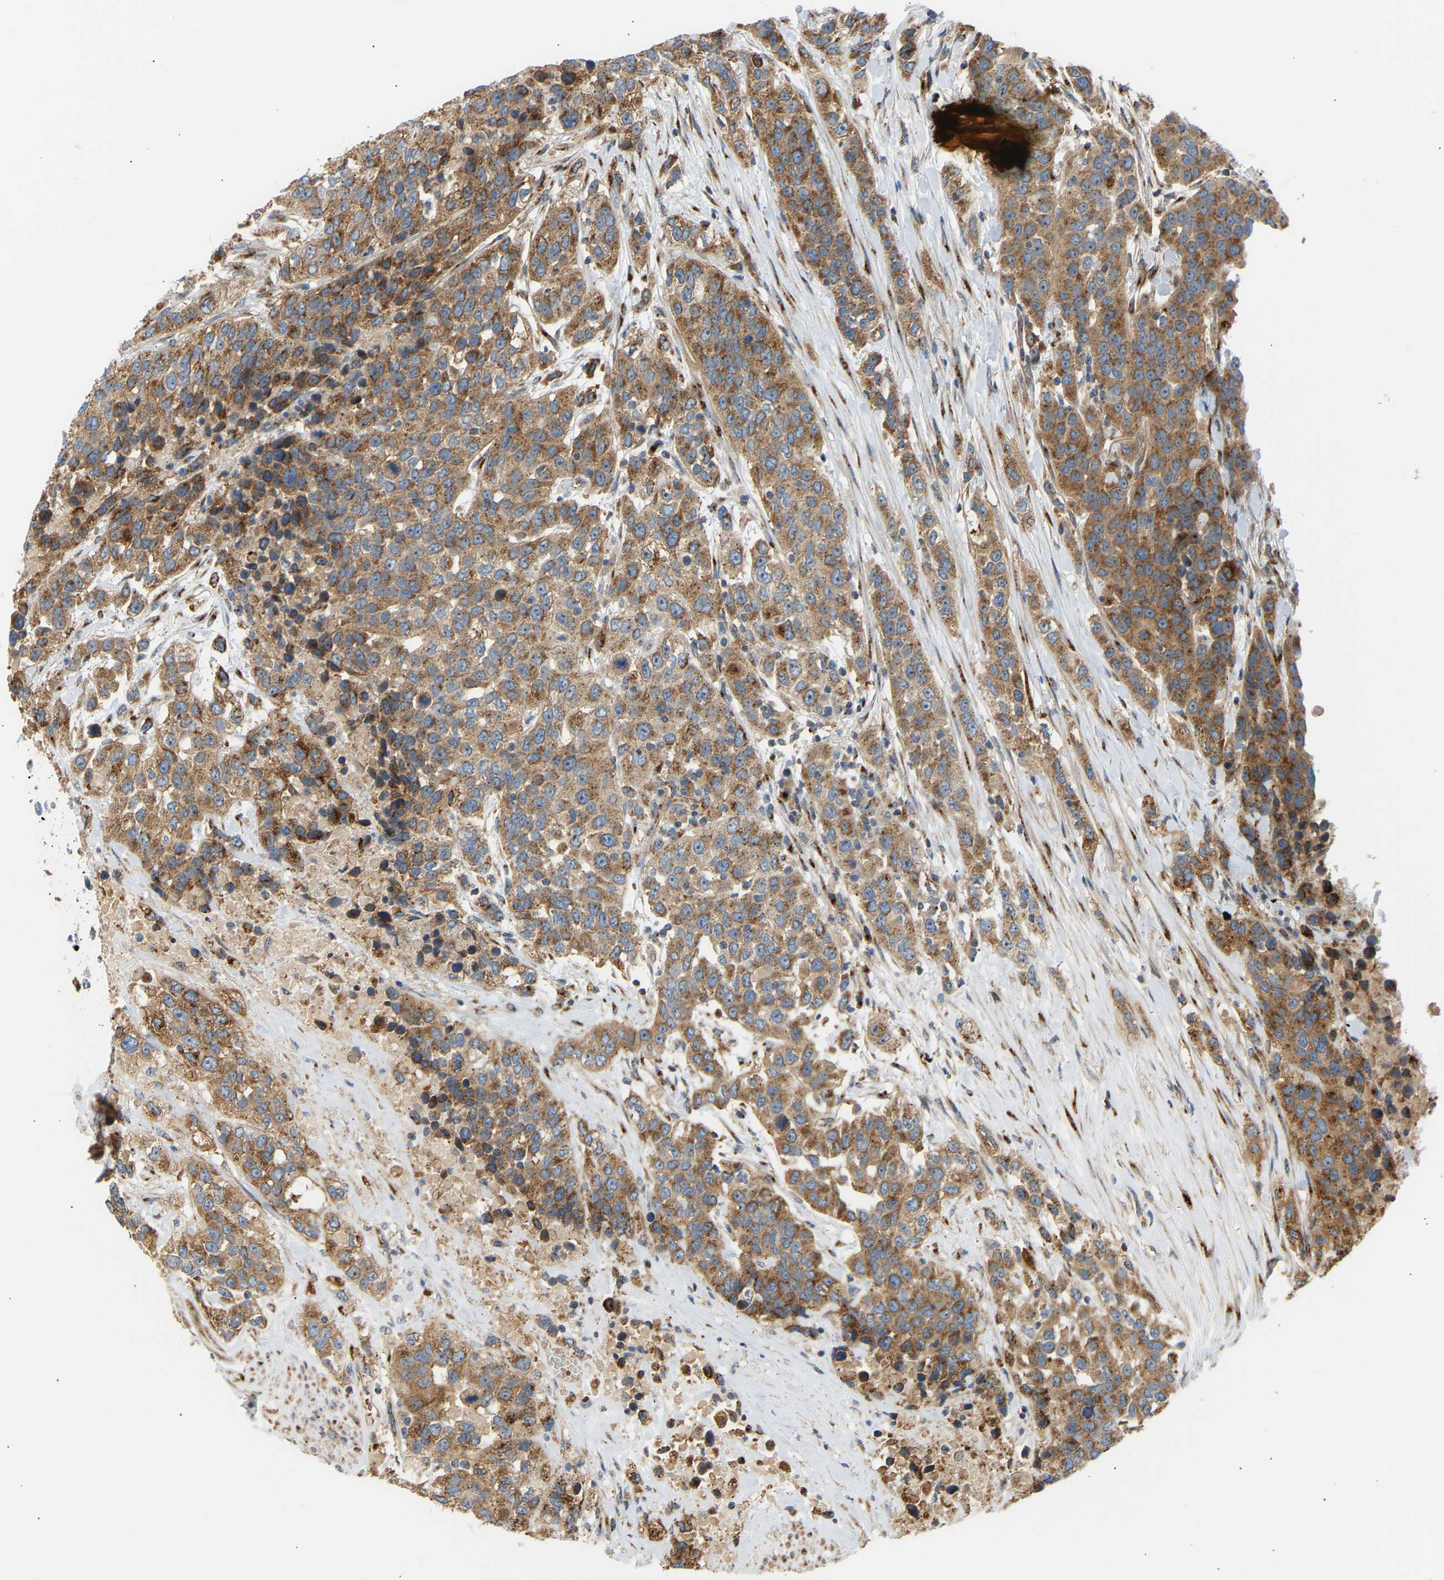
{"staining": {"intensity": "moderate", "quantity": ">75%", "location": "cytoplasmic/membranous"}, "tissue": "urothelial cancer", "cell_type": "Tumor cells", "image_type": "cancer", "snomed": [{"axis": "morphology", "description": "Urothelial carcinoma, High grade"}, {"axis": "topography", "description": "Urinary bladder"}], "caption": "Approximately >75% of tumor cells in high-grade urothelial carcinoma display moderate cytoplasmic/membranous protein staining as visualized by brown immunohistochemical staining.", "gene": "YIPF2", "patient": {"sex": "female", "age": 80}}